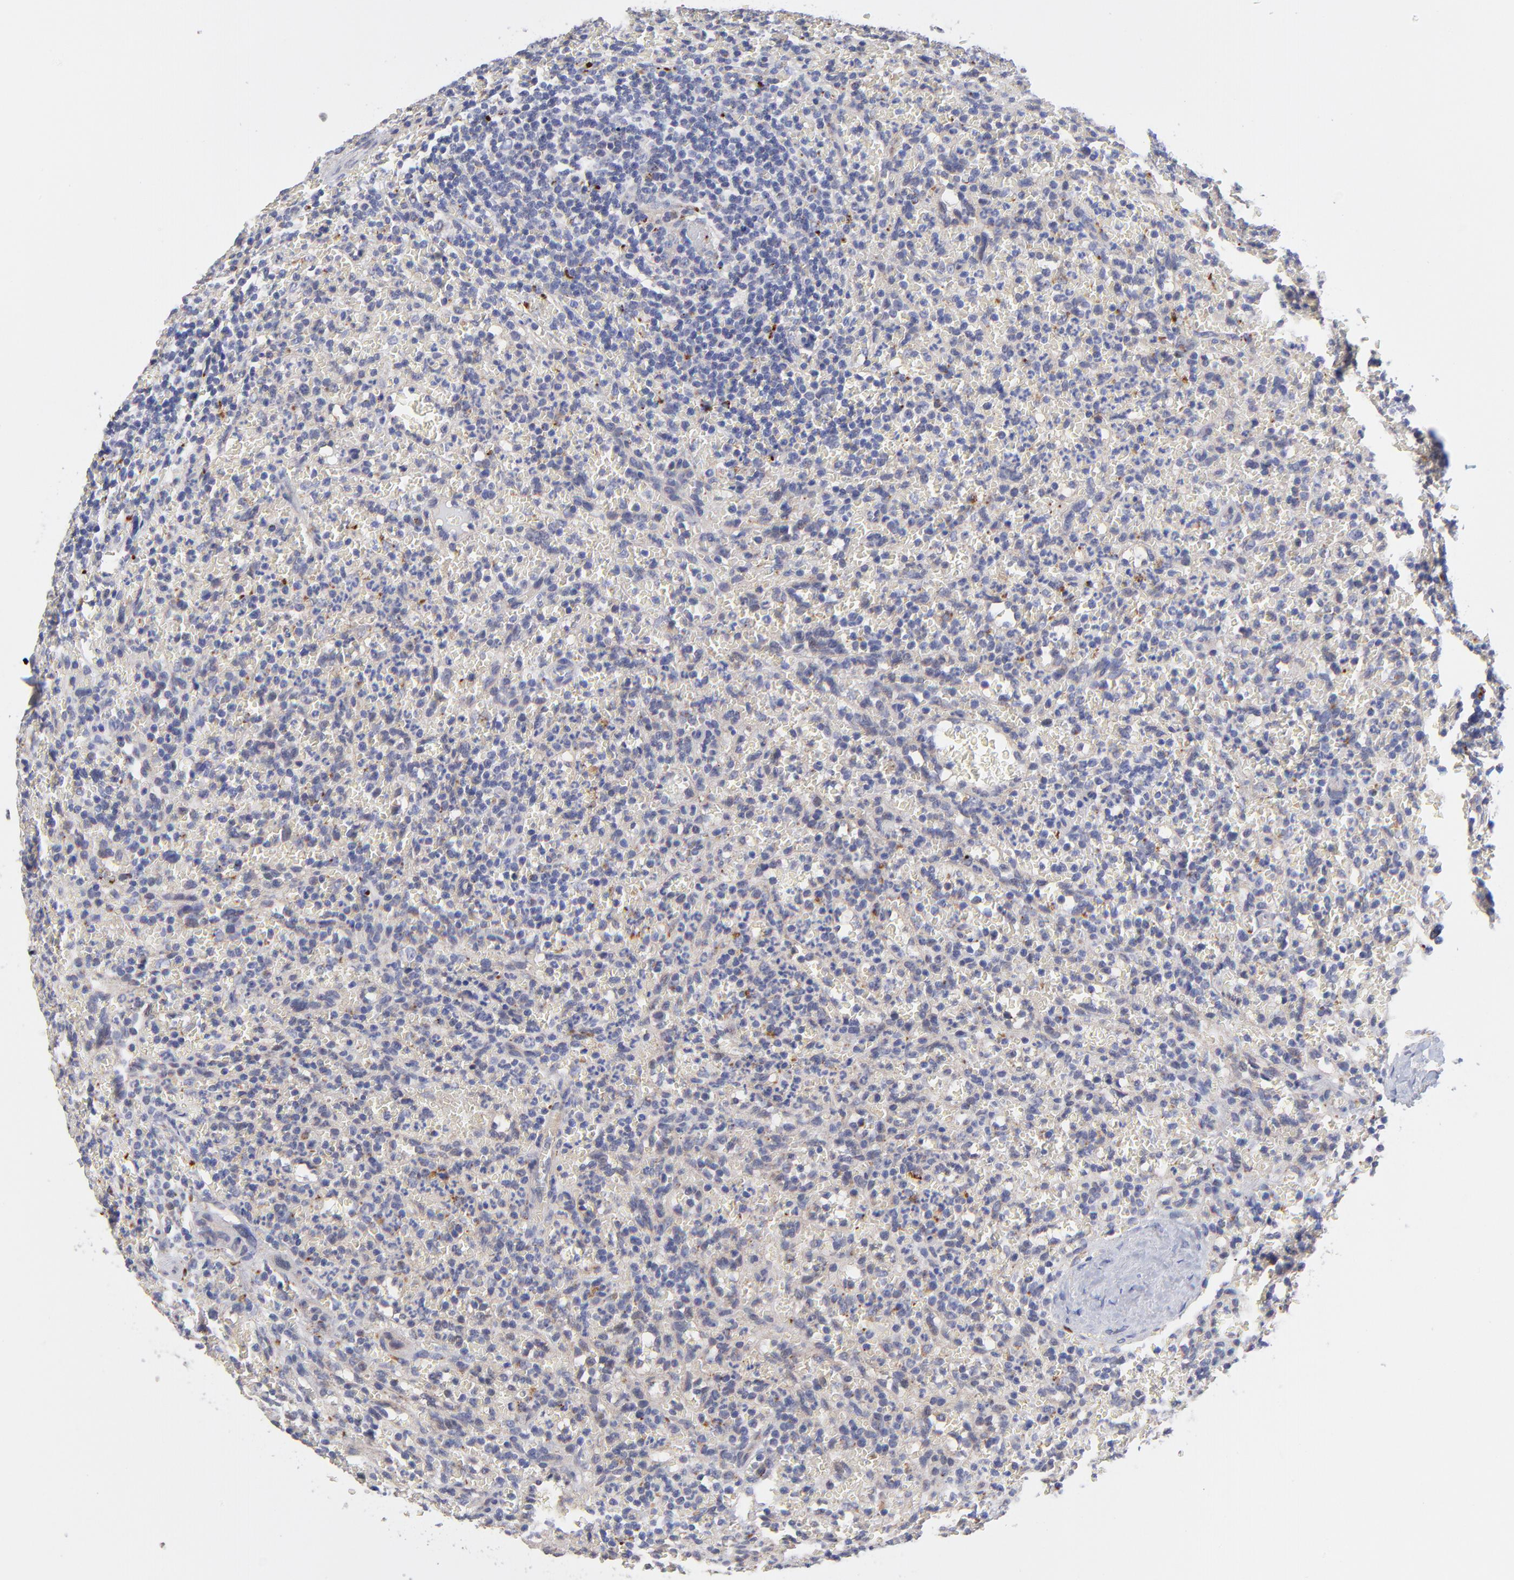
{"staining": {"intensity": "moderate", "quantity": "<25%", "location": "cytoplasmic/membranous"}, "tissue": "lymphoma", "cell_type": "Tumor cells", "image_type": "cancer", "snomed": [{"axis": "morphology", "description": "Malignant lymphoma, non-Hodgkin's type, Low grade"}, {"axis": "topography", "description": "Spleen"}], "caption": "Immunohistochemistry (IHC) of lymphoma shows low levels of moderate cytoplasmic/membranous positivity in approximately <25% of tumor cells.", "gene": "PDE4B", "patient": {"sex": "female", "age": 64}}